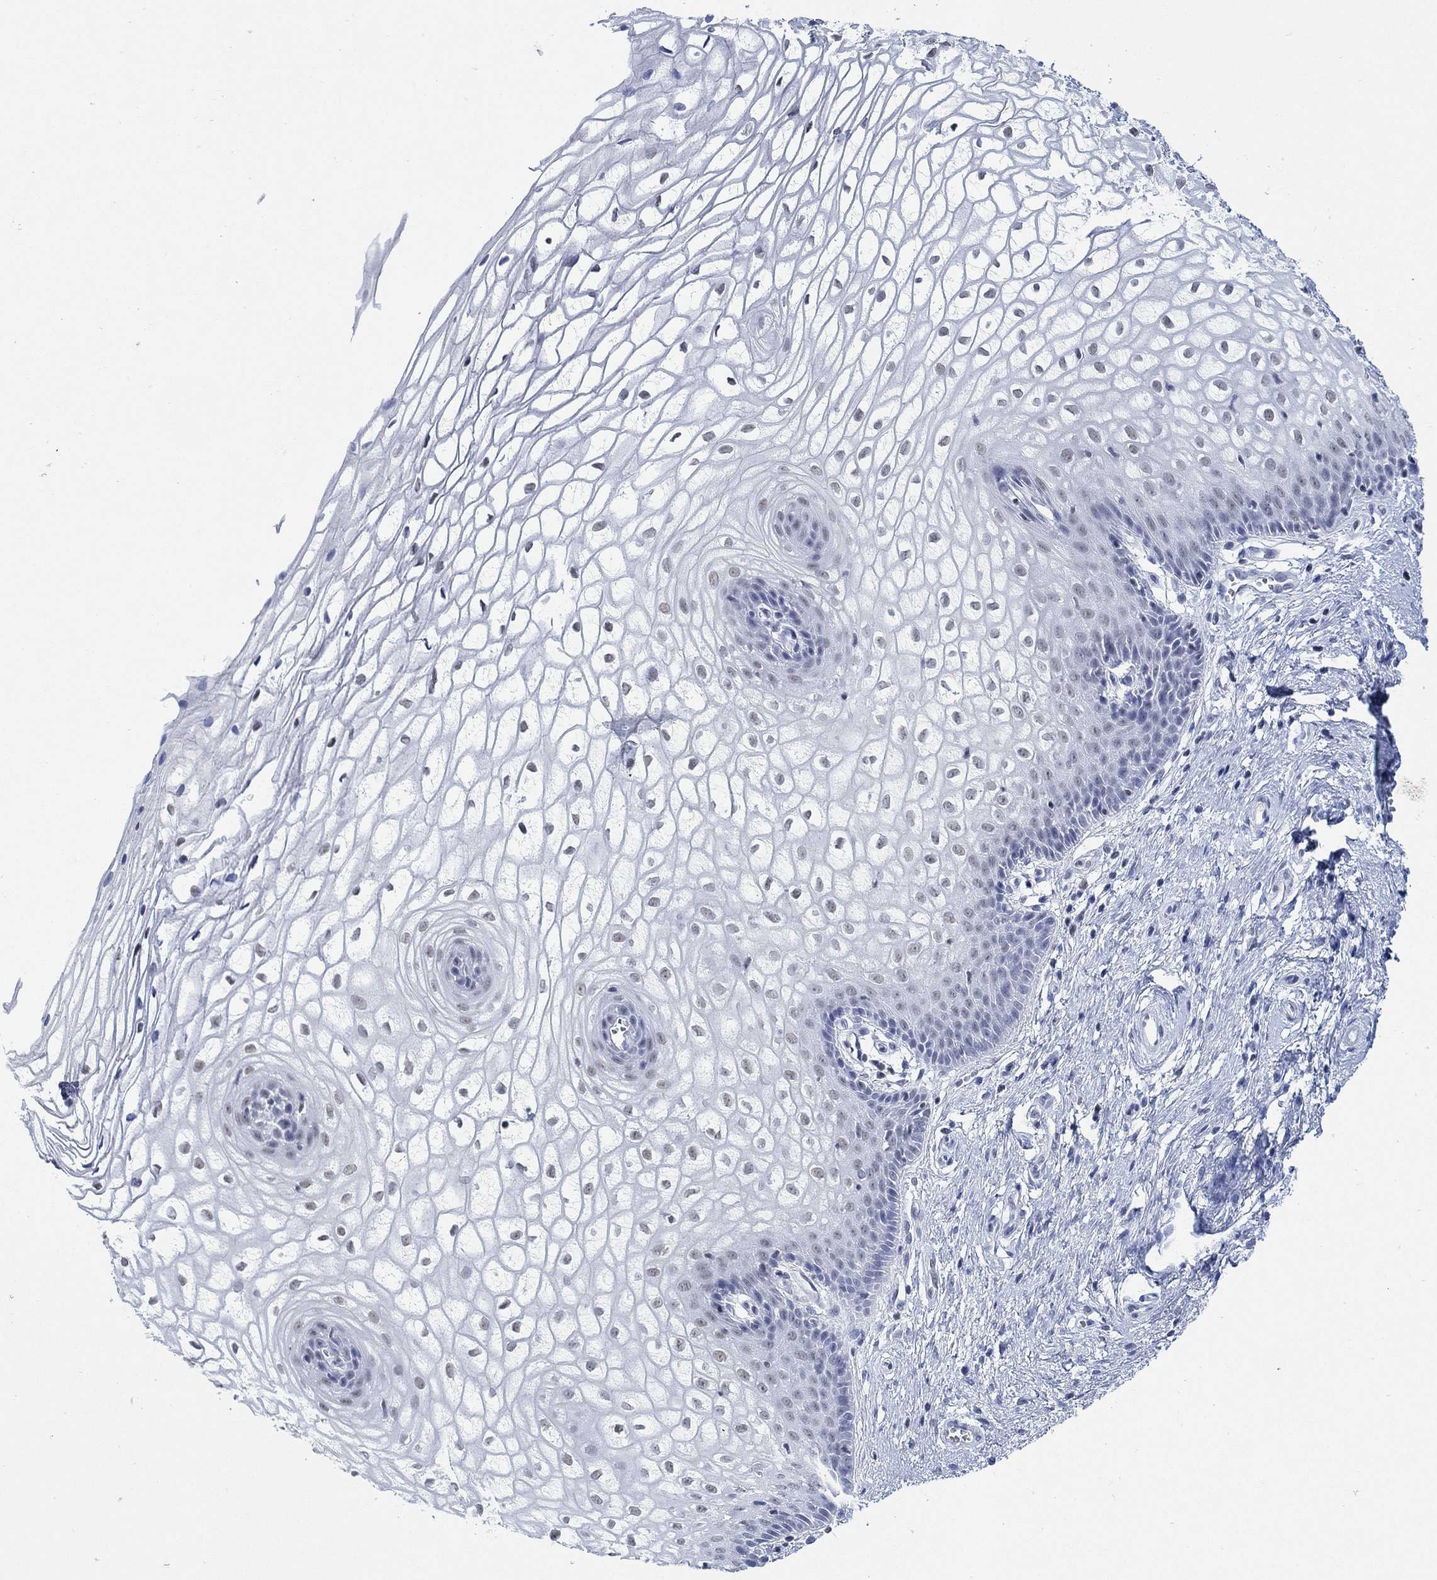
{"staining": {"intensity": "negative", "quantity": "none", "location": "none"}, "tissue": "vagina", "cell_type": "Squamous epithelial cells", "image_type": "normal", "snomed": [{"axis": "morphology", "description": "Normal tissue, NOS"}, {"axis": "topography", "description": "Vagina"}], "caption": "An image of human vagina is negative for staining in squamous epithelial cells.", "gene": "PPP1R17", "patient": {"sex": "female", "age": 34}}